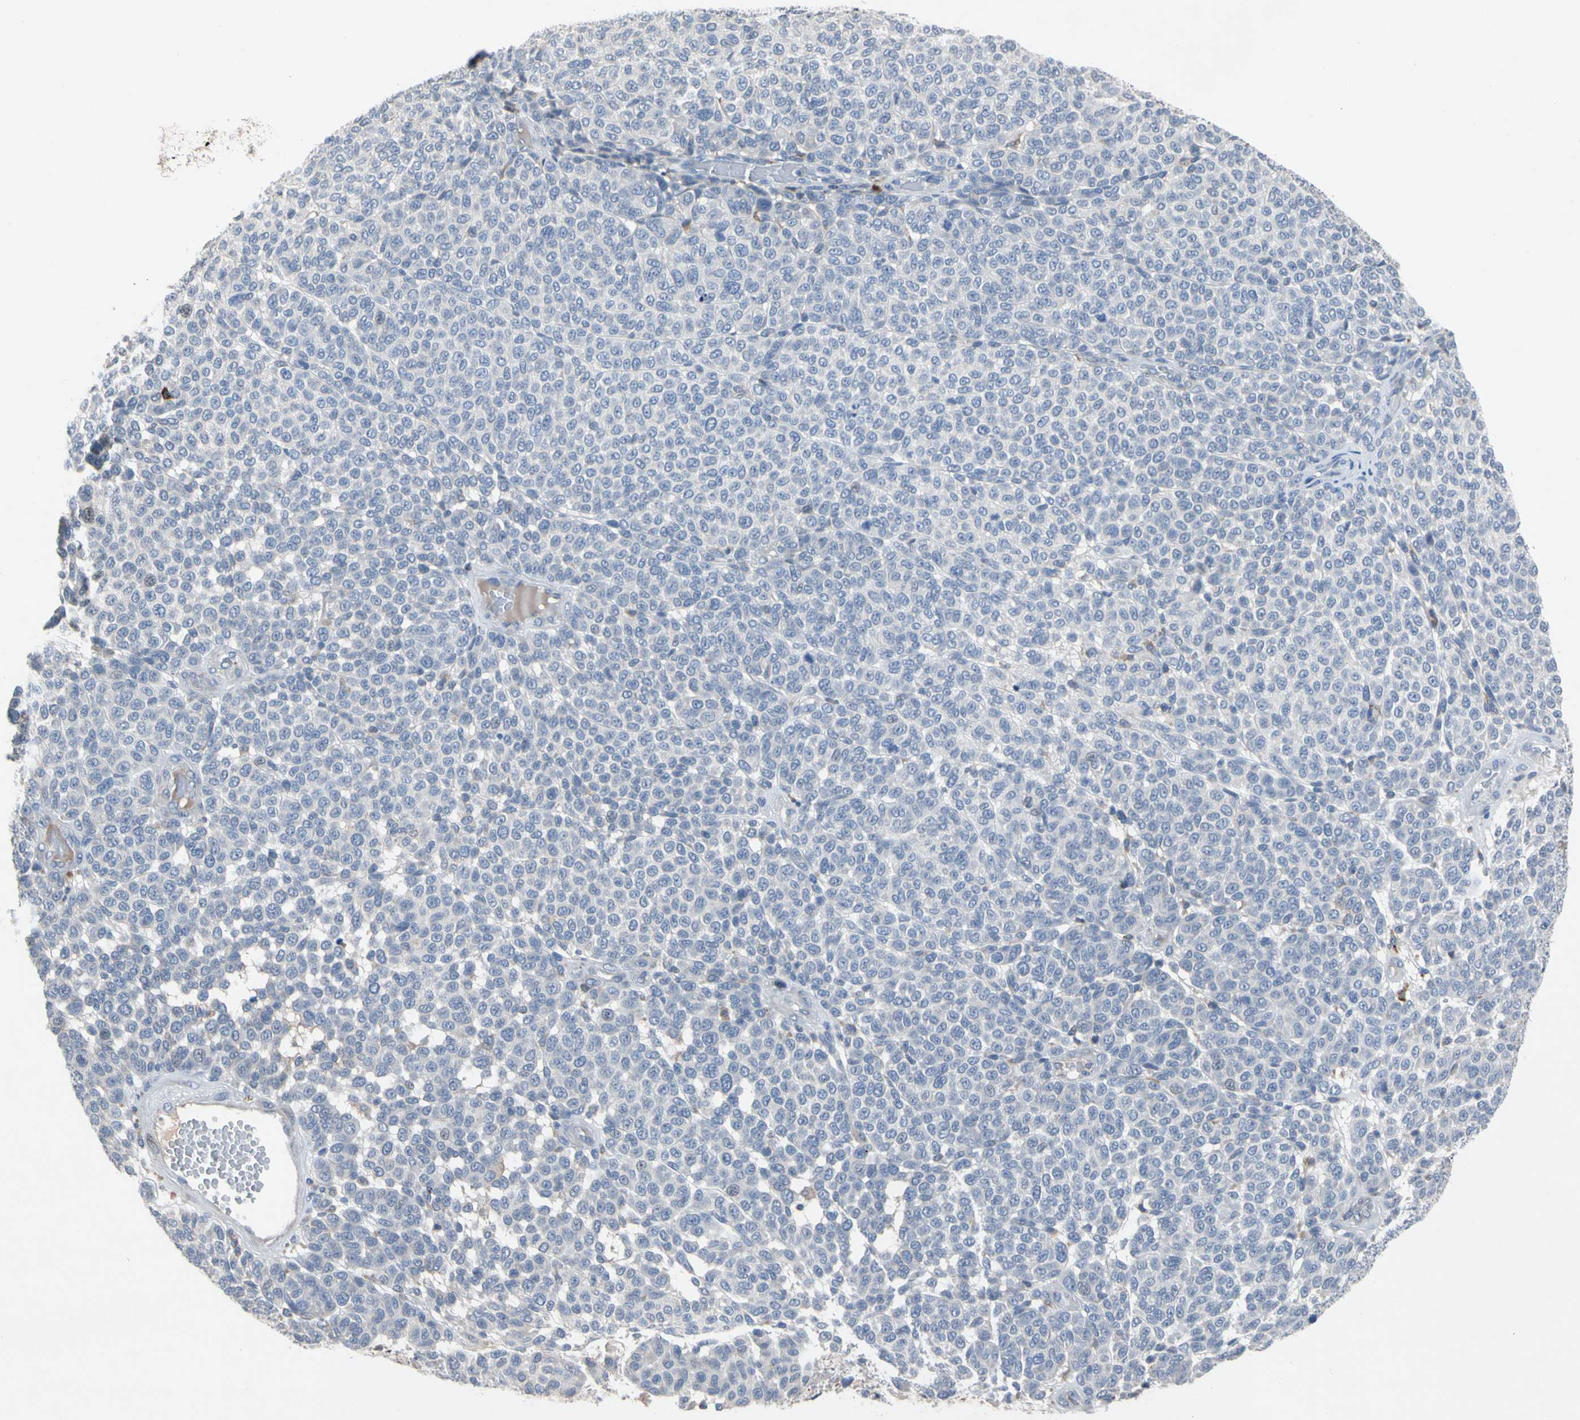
{"staining": {"intensity": "negative", "quantity": "none", "location": "none"}, "tissue": "melanoma", "cell_type": "Tumor cells", "image_type": "cancer", "snomed": [{"axis": "morphology", "description": "Malignant melanoma, NOS"}, {"axis": "topography", "description": "Skin"}], "caption": "There is no significant staining in tumor cells of melanoma.", "gene": "ADA2", "patient": {"sex": "male", "age": 59}}